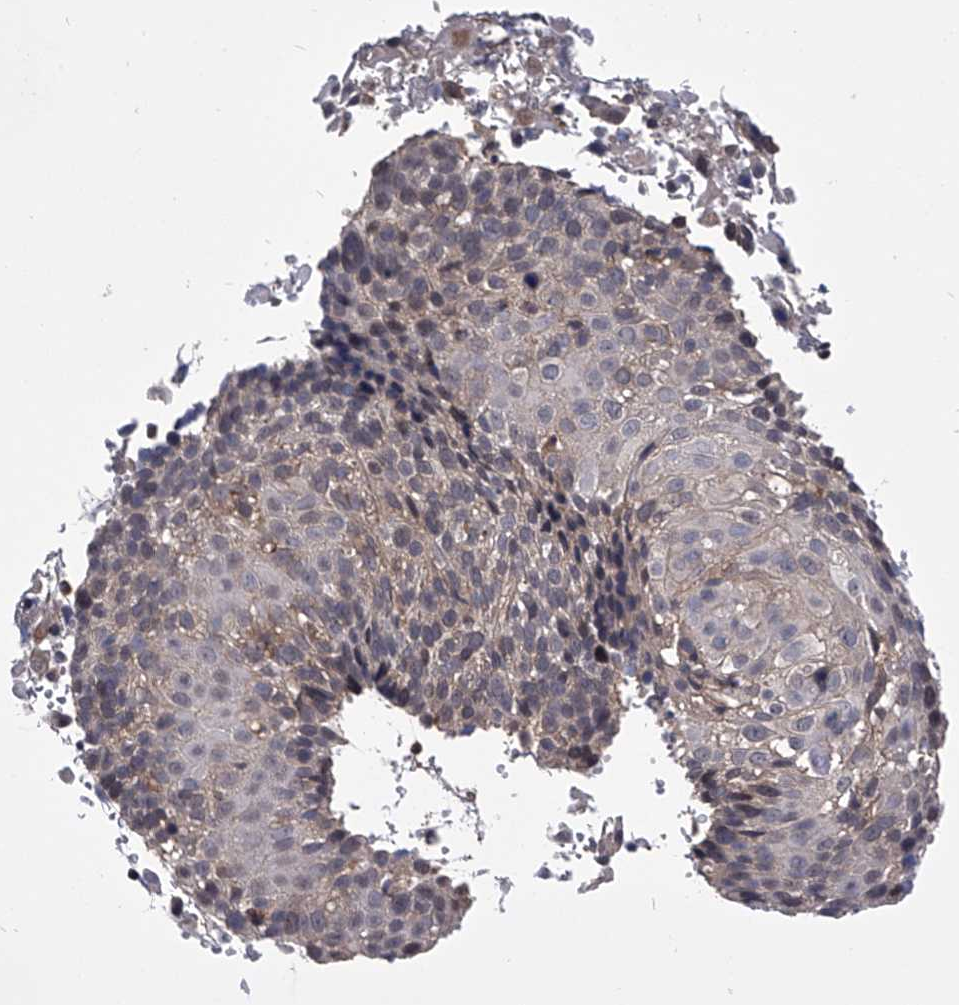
{"staining": {"intensity": "weak", "quantity": "<25%", "location": "cytoplasmic/membranous"}, "tissue": "cervical cancer", "cell_type": "Tumor cells", "image_type": "cancer", "snomed": [{"axis": "morphology", "description": "Squamous cell carcinoma, NOS"}, {"axis": "topography", "description": "Cervix"}], "caption": "IHC image of squamous cell carcinoma (cervical) stained for a protein (brown), which shows no expression in tumor cells.", "gene": "PAN3", "patient": {"sex": "female", "age": 74}}